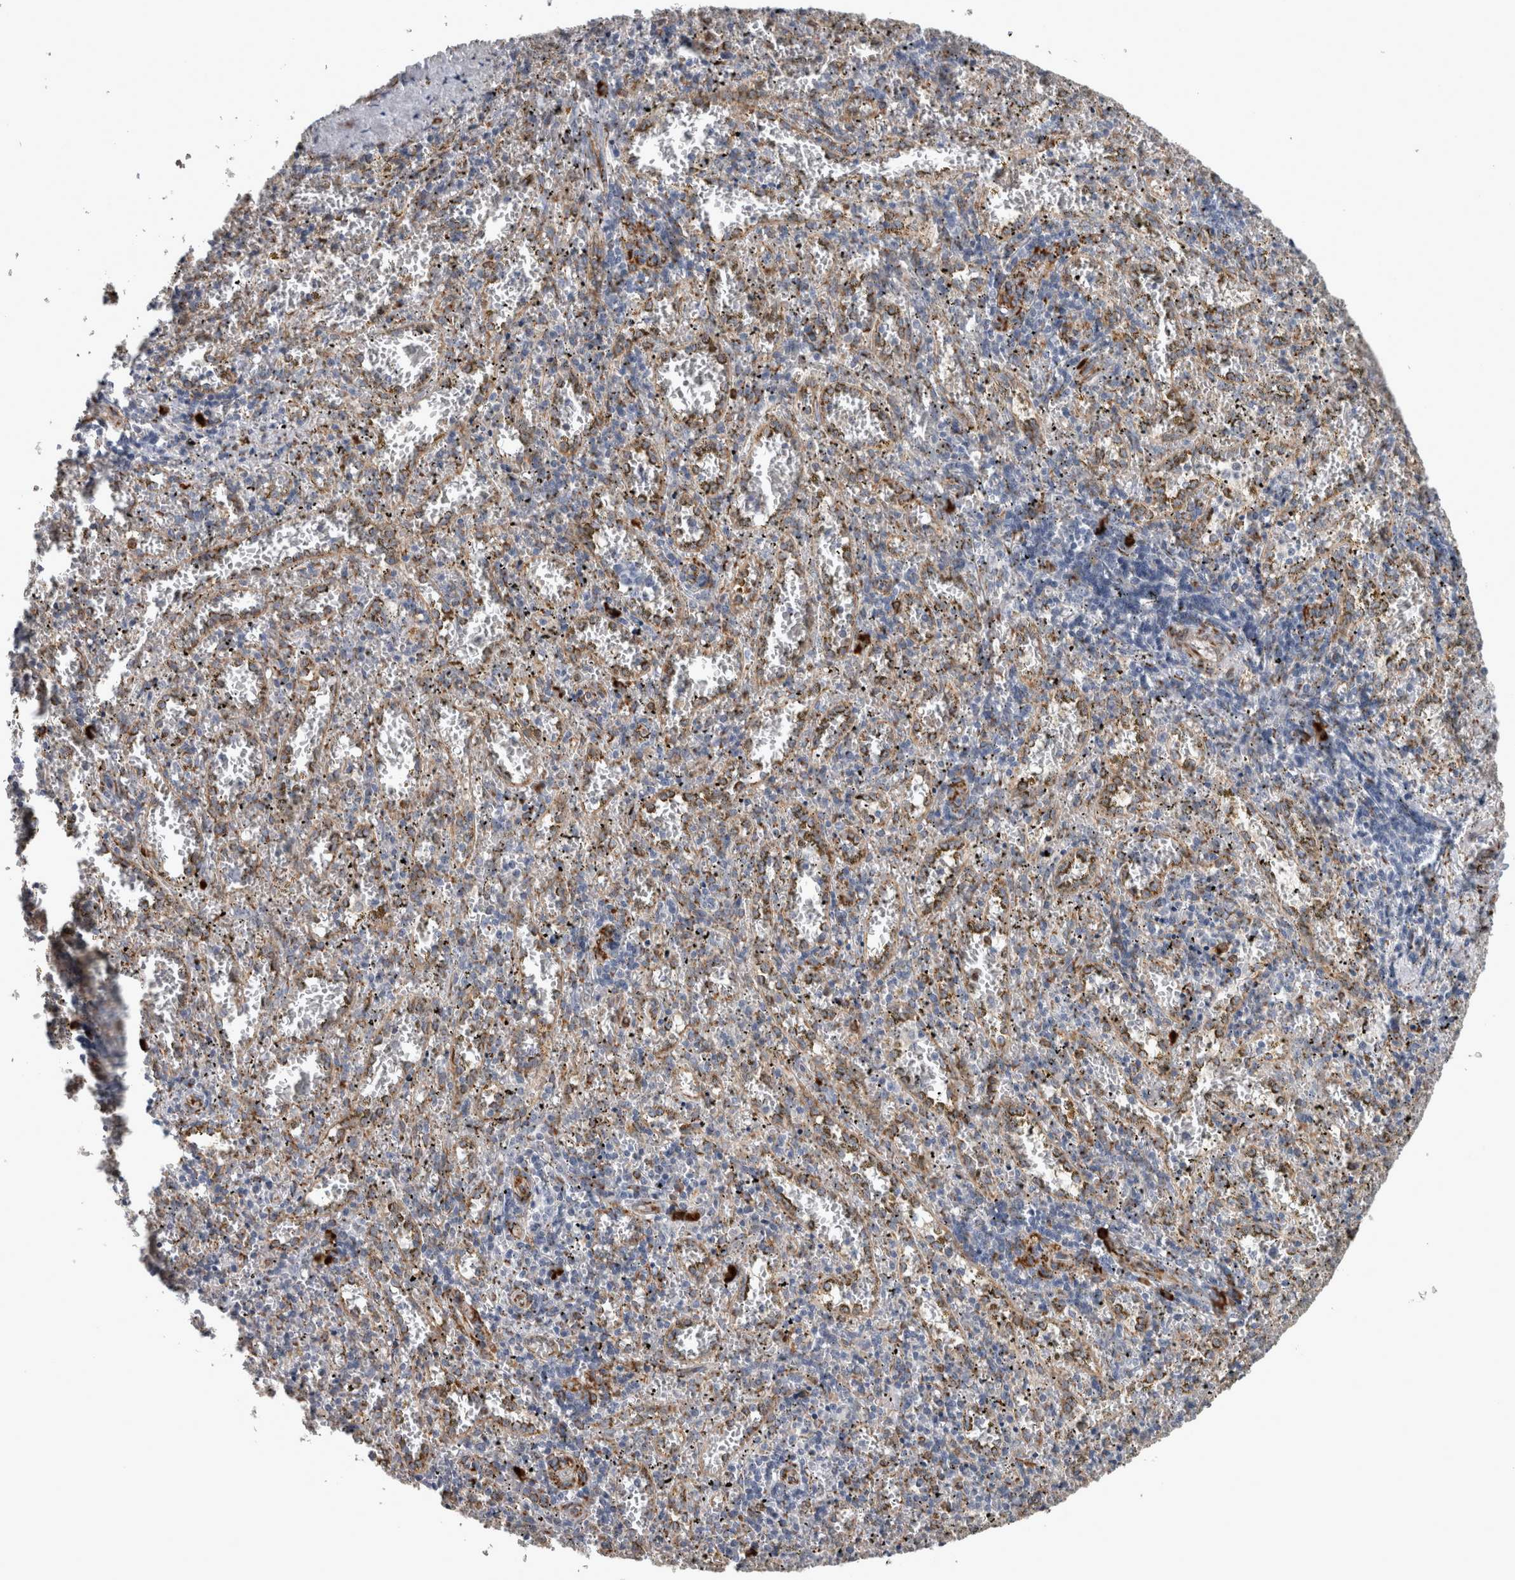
{"staining": {"intensity": "strong", "quantity": "<25%", "location": "cytoplasmic/membranous"}, "tissue": "spleen", "cell_type": "Cells in red pulp", "image_type": "normal", "snomed": [{"axis": "morphology", "description": "Normal tissue, NOS"}, {"axis": "topography", "description": "Spleen"}], "caption": "Protein staining by IHC demonstrates strong cytoplasmic/membranous positivity in about <25% of cells in red pulp in unremarkable spleen.", "gene": "FHIP2B", "patient": {"sex": "male", "age": 11}}